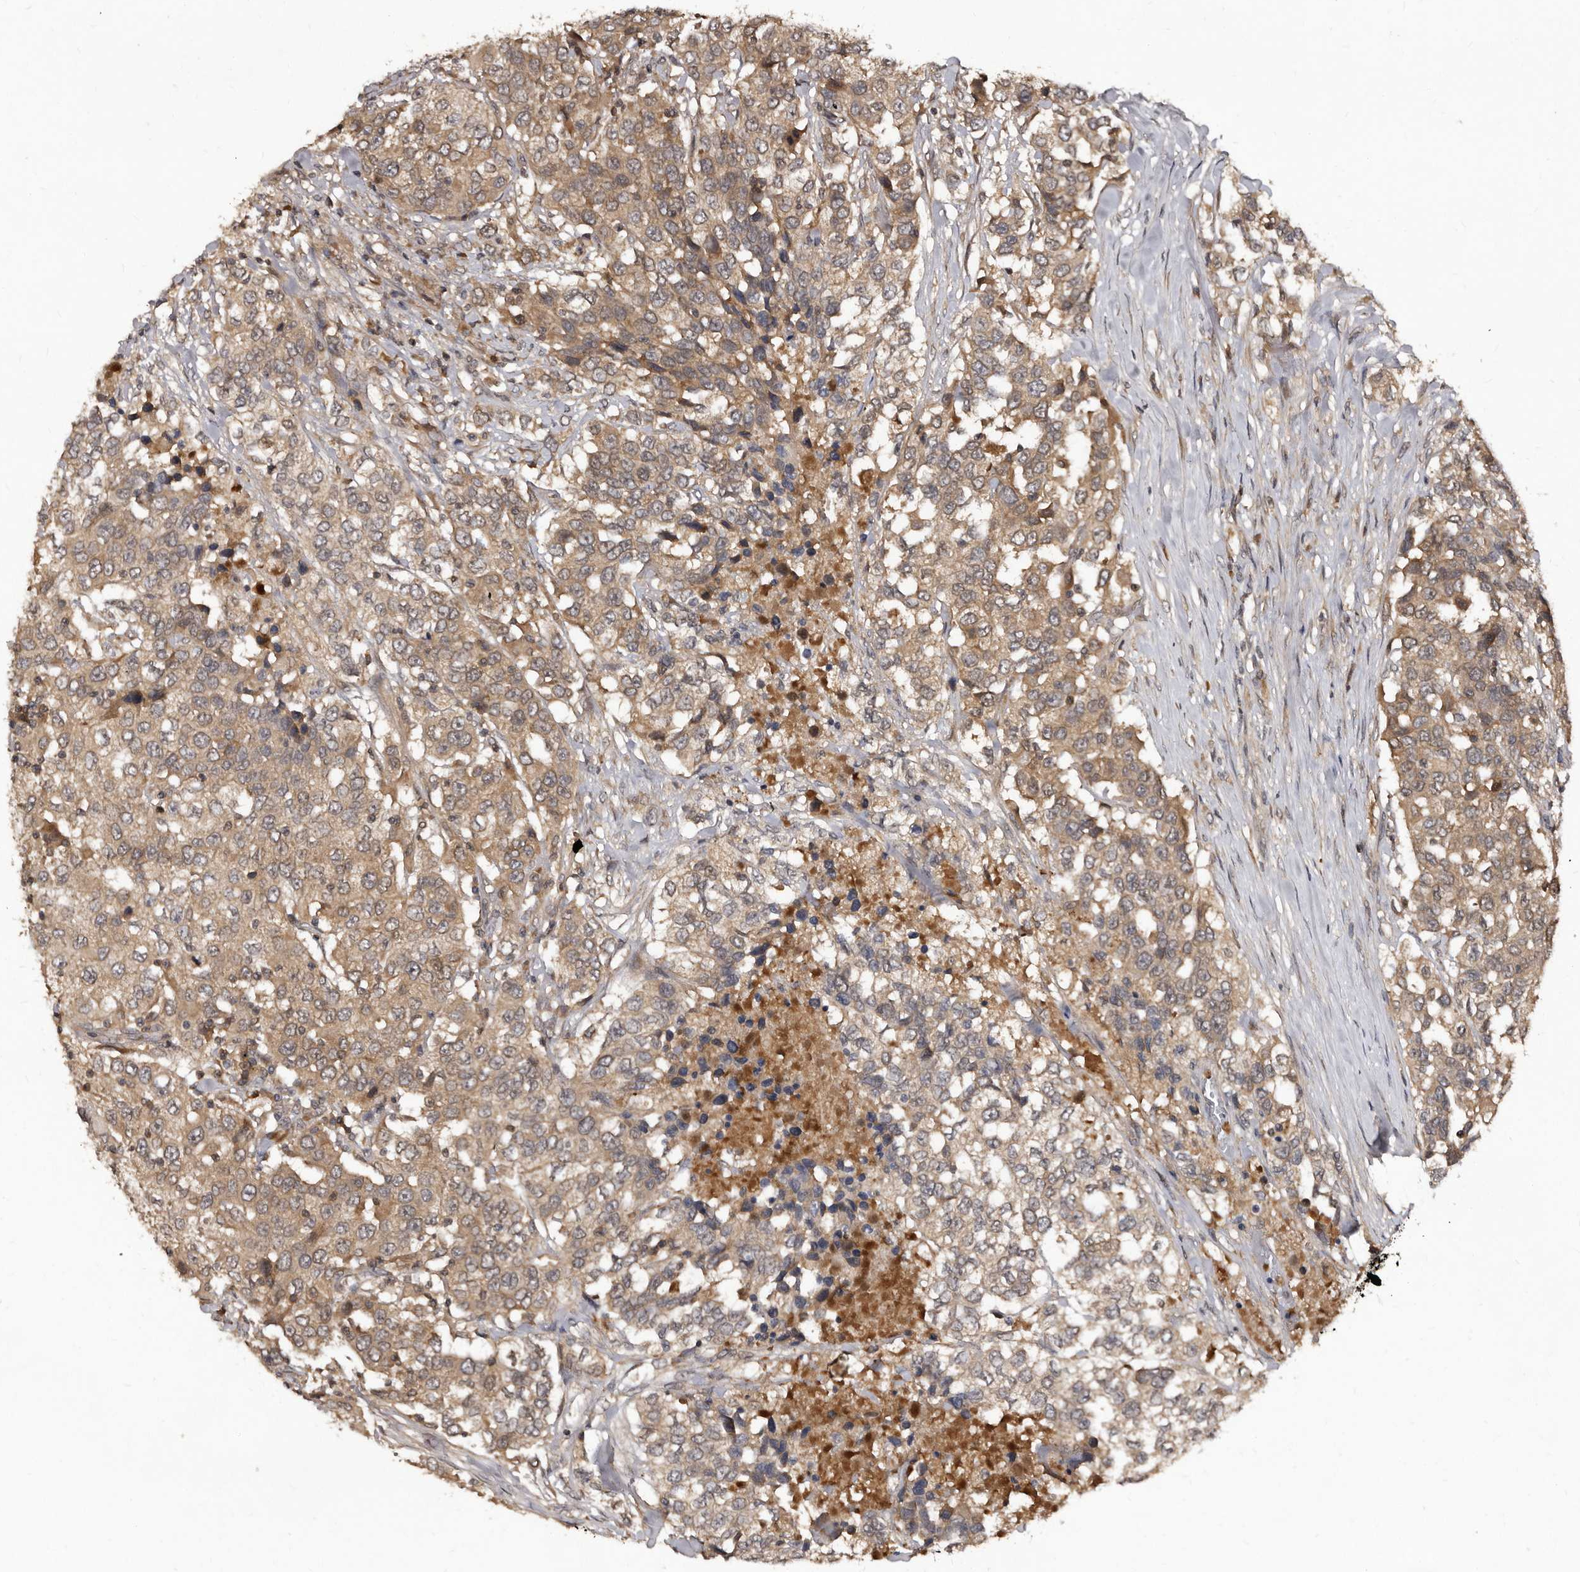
{"staining": {"intensity": "moderate", "quantity": ">75%", "location": "cytoplasmic/membranous"}, "tissue": "urothelial cancer", "cell_type": "Tumor cells", "image_type": "cancer", "snomed": [{"axis": "morphology", "description": "Urothelial carcinoma, High grade"}, {"axis": "topography", "description": "Urinary bladder"}], "caption": "This histopathology image displays urothelial carcinoma (high-grade) stained with immunohistochemistry (IHC) to label a protein in brown. The cytoplasmic/membranous of tumor cells show moderate positivity for the protein. Nuclei are counter-stained blue.", "gene": "PMVK", "patient": {"sex": "female", "age": 80}}